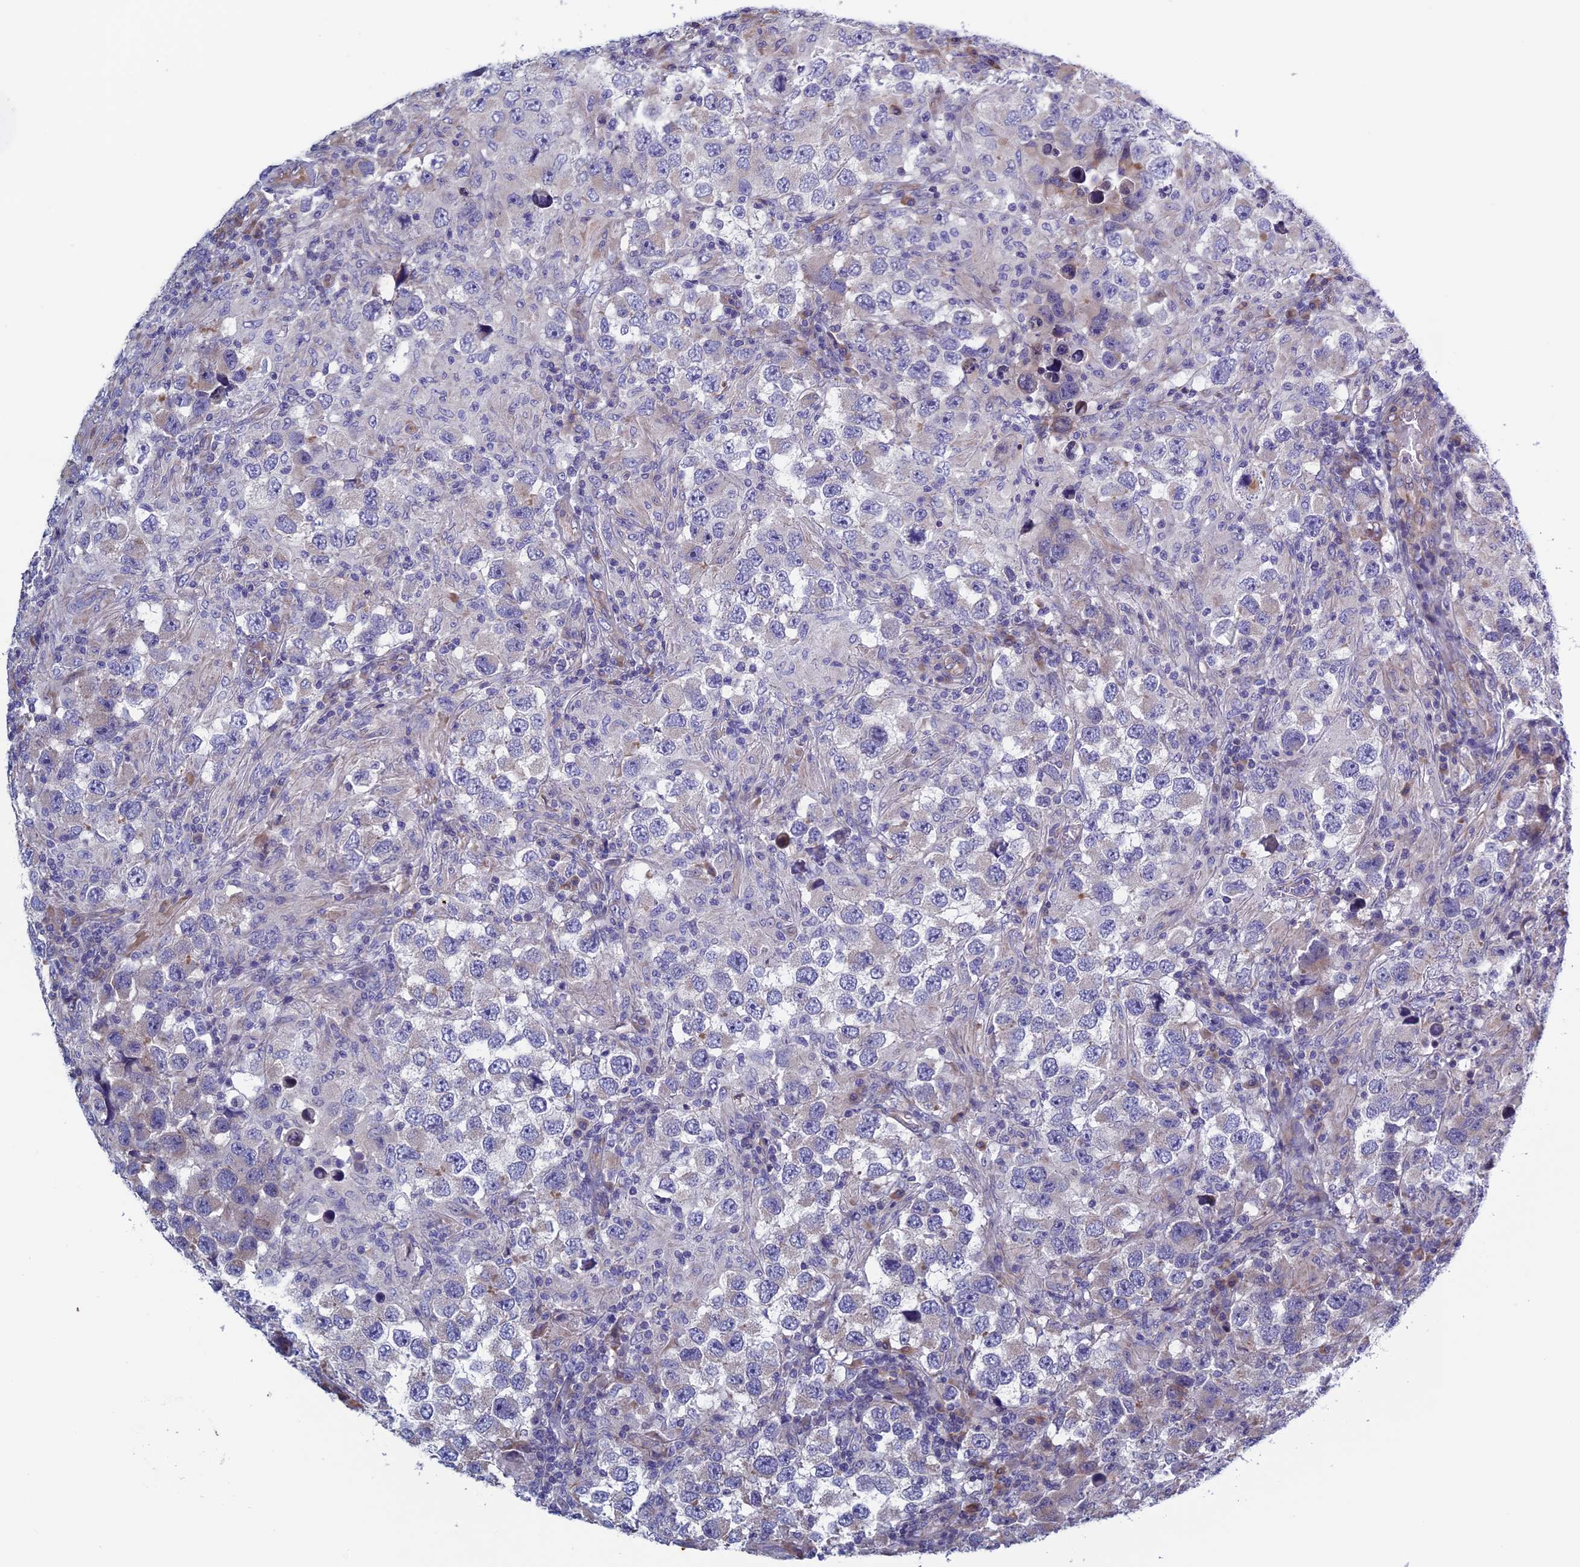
{"staining": {"intensity": "negative", "quantity": "none", "location": "none"}, "tissue": "testis cancer", "cell_type": "Tumor cells", "image_type": "cancer", "snomed": [{"axis": "morphology", "description": "Carcinoma, Embryonal, NOS"}, {"axis": "topography", "description": "Testis"}], "caption": "There is no significant expression in tumor cells of testis cancer (embryonal carcinoma).", "gene": "BCL2L10", "patient": {"sex": "male", "age": 21}}